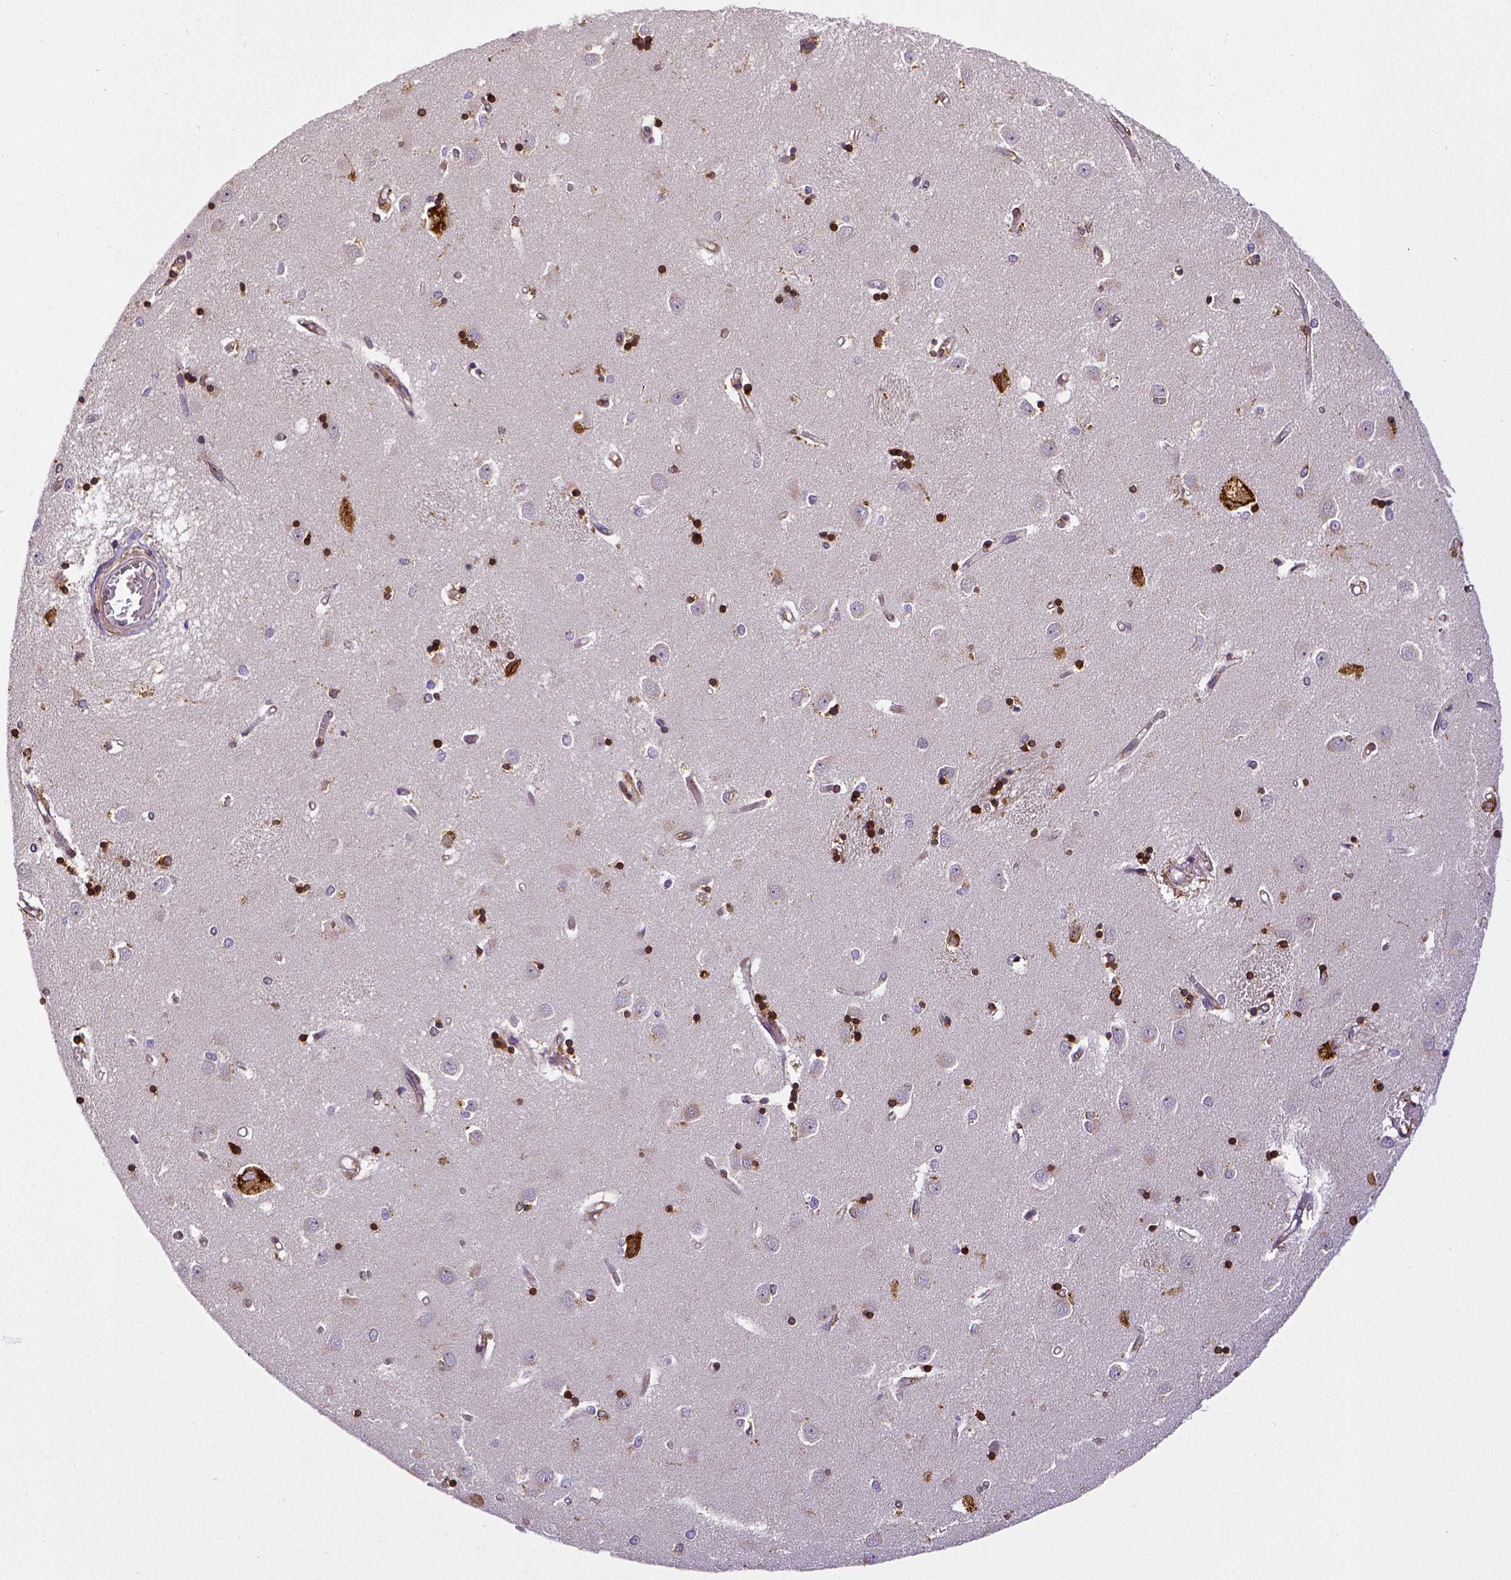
{"staining": {"intensity": "strong", "quantity": "25%-75%", "location": "cytoplasmic/membranous,nuclear"}, "tissue": "caudate", "cell_type": "Glial cells", "image_type": "normal", "snomed": [{"axis": "morphology", "description": "Normal tissue, NOS"}, {"axis": "topography", "description": "Lateral ventricle wall"}], "caption": "Protein expression analysis of normal caudate displays strong cytoplasmic/membranous,nuclear staining in about 25%-75% of glial cells.", "gene": "MTDH", "patient": {"sex": "male", "age": 54}}